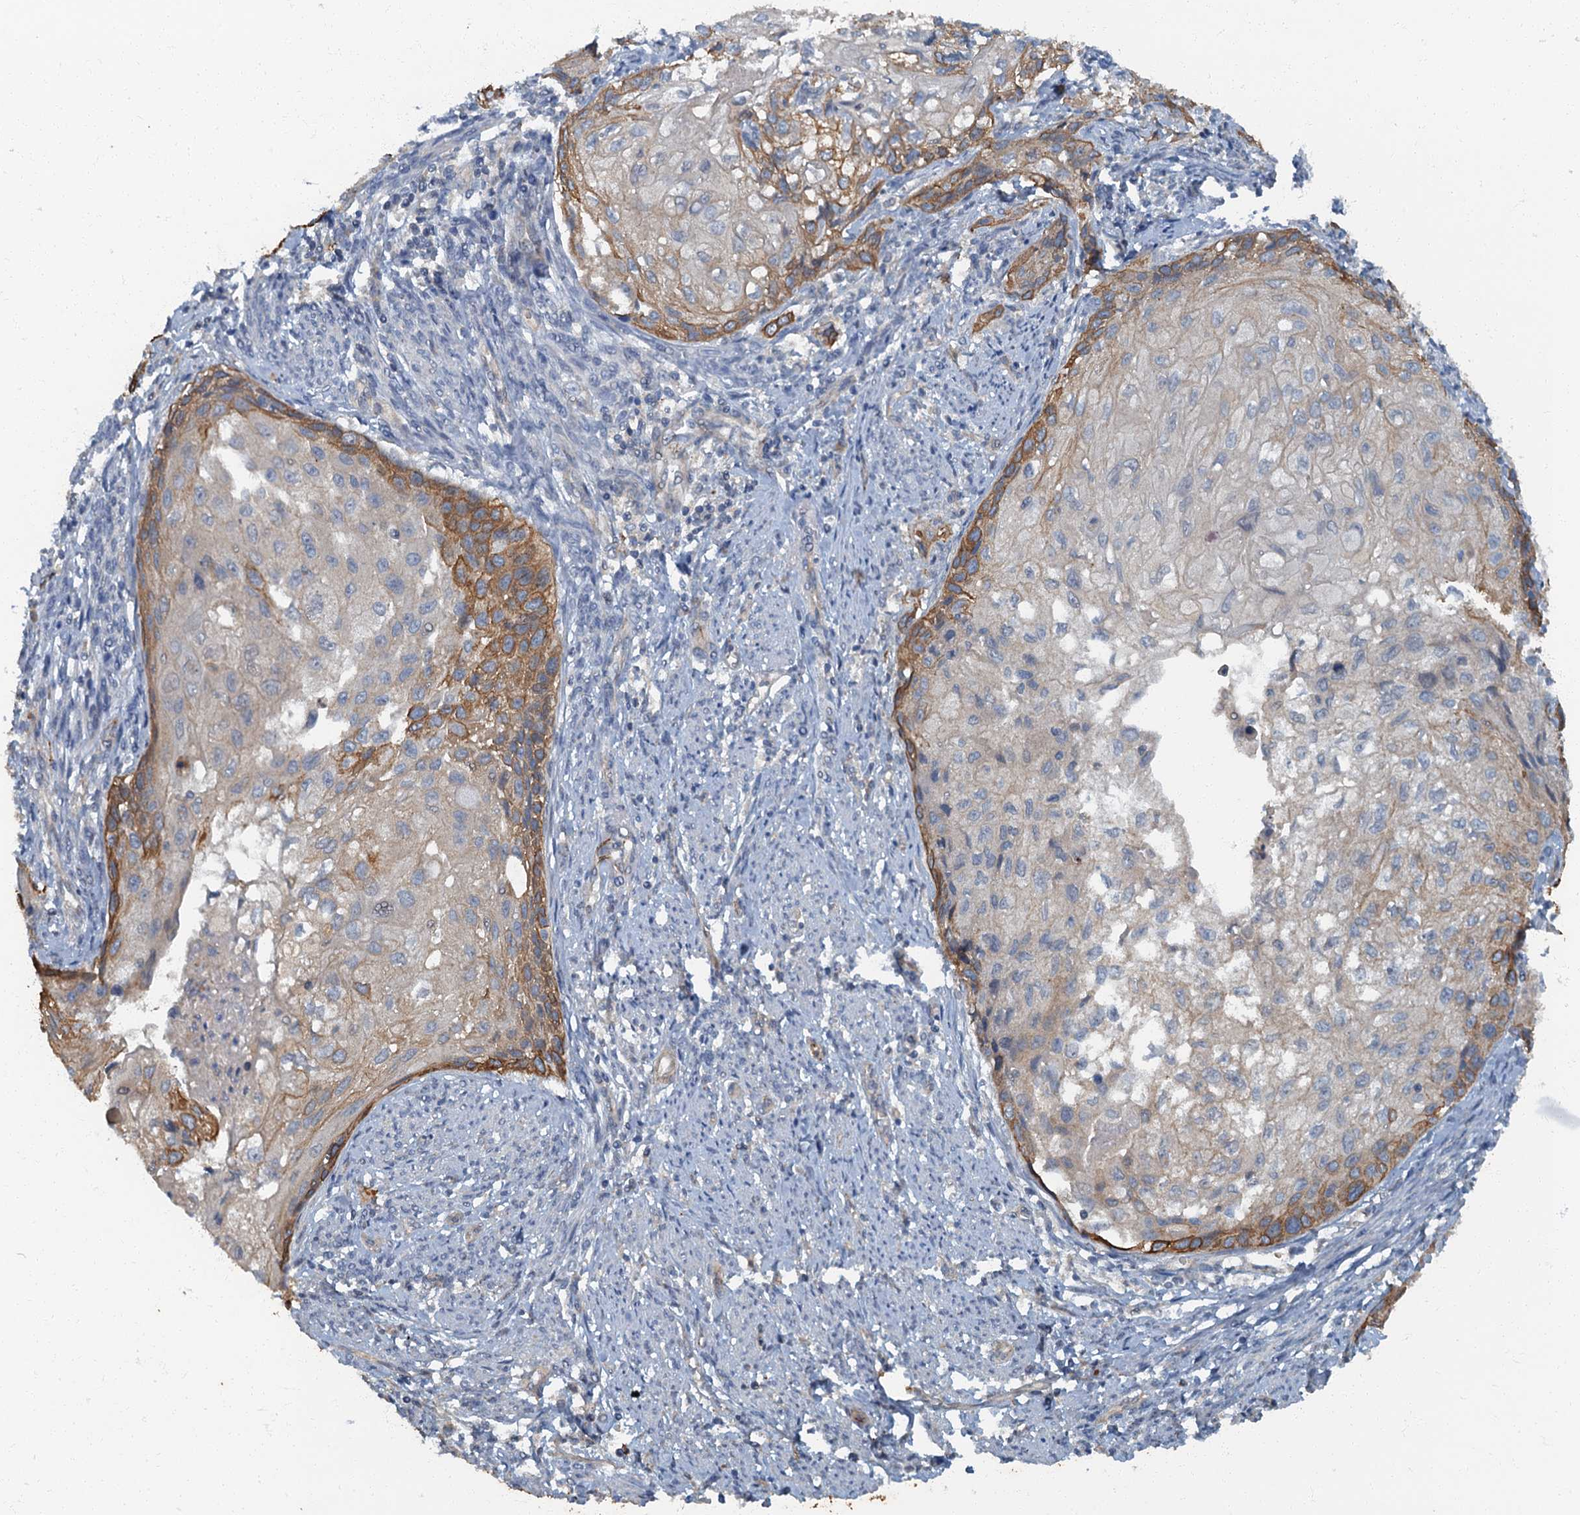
{"staining": {"intensity": "moderate", "quantity": "25%-75%", "location": "cytoplasmic/membranous"}, "tissue": "cervical cancer", "cell_type": "Tumor cells", "image_type": "cancer", "snomed": [{"axis": "morphology", "description": "Squamous cell carcinoma, NOS"}, {"axis": "topography", "description": "Cervix"}], "caption": "Approximately 25%-75% of tumor cells in squamous cell carcinoma (cervical) show moderate cytoplasmic/membranous protein staining as visualized by brown immunohistochemical staining.", "gene": "ARL11", "patient": {"sex": "female", "age": 67}}